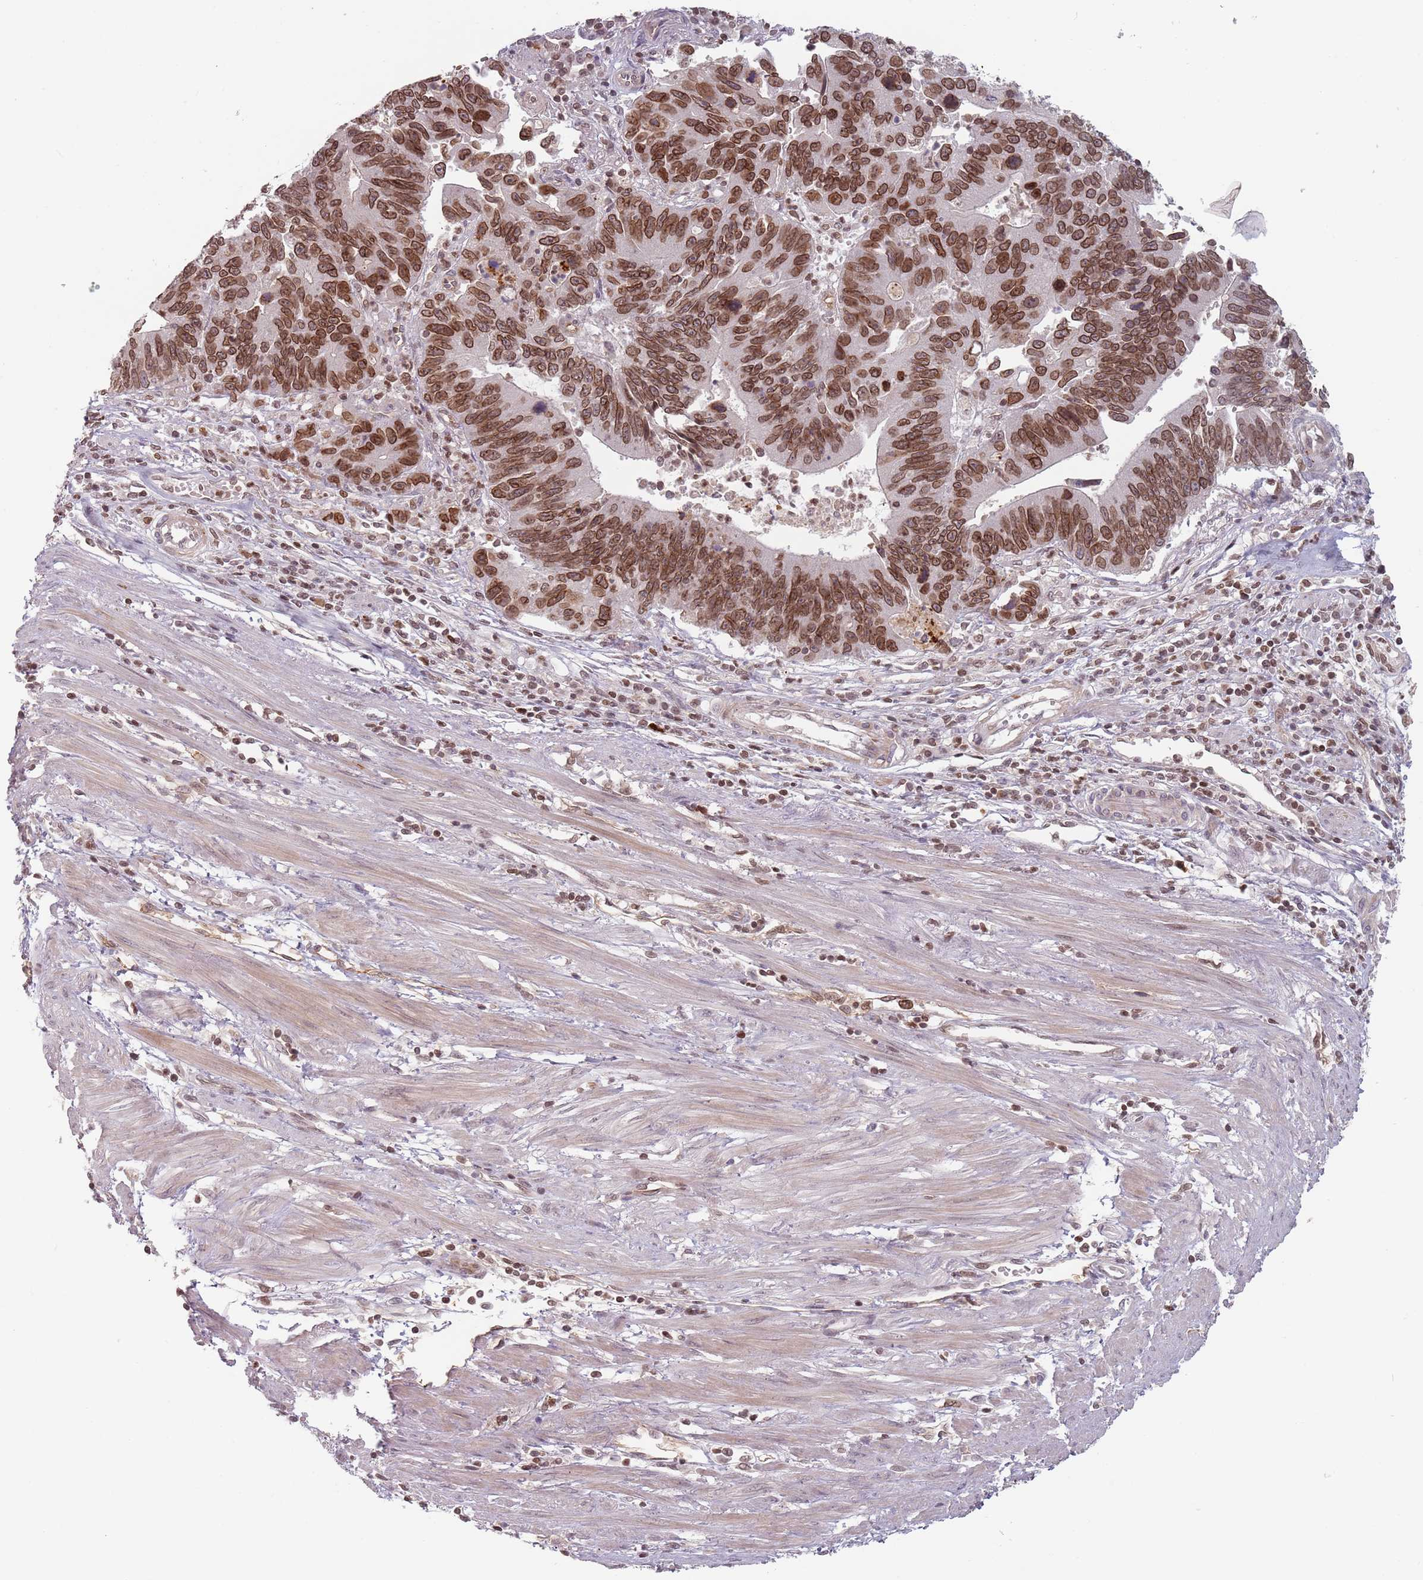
{"staining": {"intensity": "strong", "quantity": ">75%", "location": "cytoplasmic/membranous,nuclear"}, "tissue": "stomach cancer", "cell_type": "Tumor cells", "image_type": "cancer", "snomed": [{"axis": "morphology", "description": "Adenocarcinoma, NOS"}, {"axis": "topography", "description": "Stomach"}], "caption": "Immunohistochemistry micrograph of stomach cancer (adenocarcinoma) stained for a protein (brown), which demonstrates high levels of strong cytoplasmic/membranous and nuclear expression in approximately >75% of tumor cells.", "gene": "NUP50", "patient": {"sex": "male", "age": 59}}